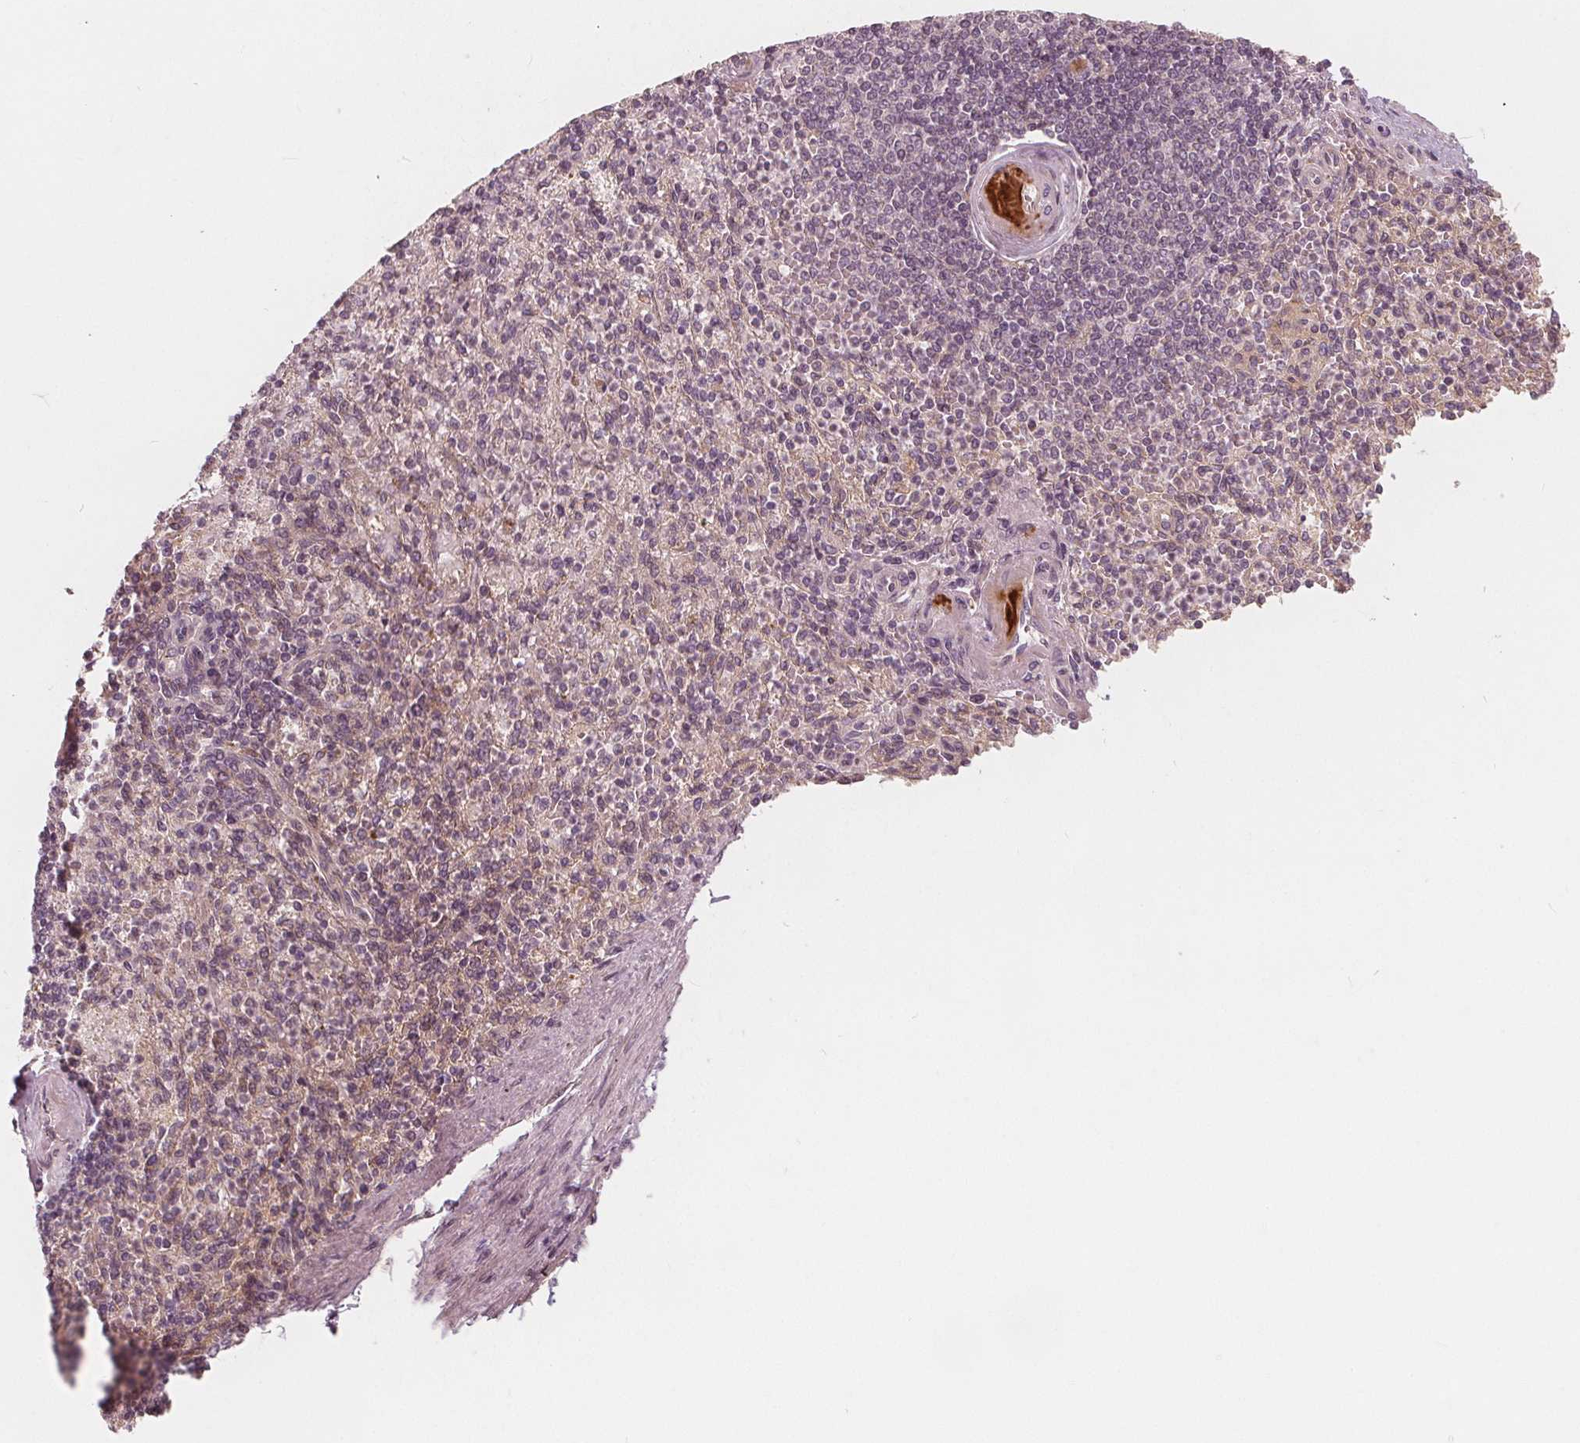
{"staining": {"intensity": "negative", "quantity": "none", "location": "none"}, "tissue": "spleen", "cell_type": "Cells in red pulp", "image_type": "normal", "snomed": [{"axis": "morphology", "description": "Normal tissue, NOS"}, {"axis": "topography", "description": "Spleen"}], "caption": "Immunohistochemical staining of unremarkable human spleen exhibits no significant expression in cells in red pulp.", "gene": "SNX12", "patient": {"sex": "female", "age": 74}}